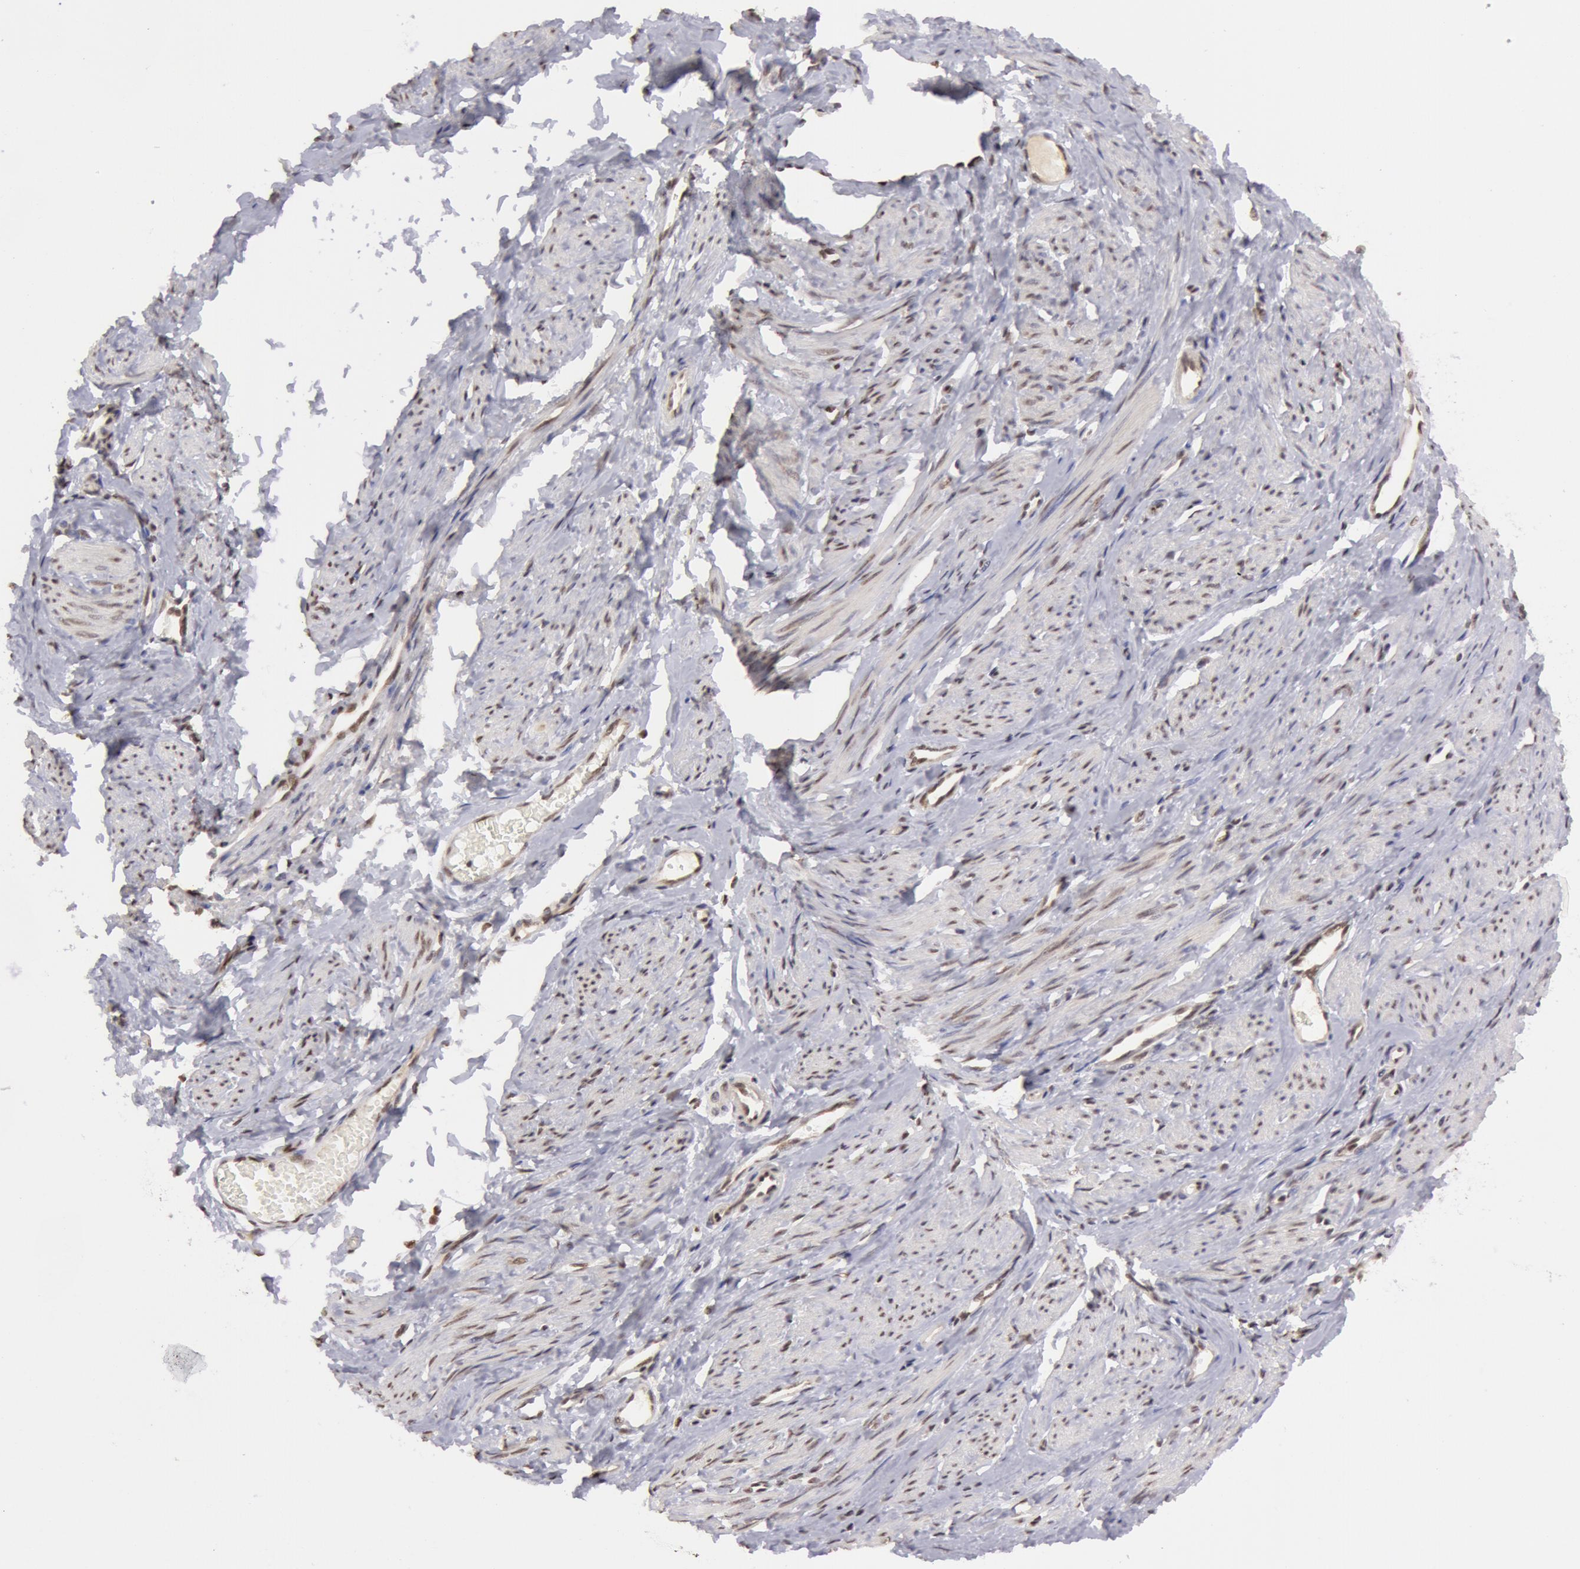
{"staining": {"intensity": "moderate", "quantity": ">75%", "location": "nuclear"}, "tissue": "smooth muscle", "cell_type": "Smooth muscle cells", "image_type": "normal", "snomed": [{"axis": "morphology", "description": "Normal tissue, NOS"}, {"axis": "topography", "description": "Smooth muscle"}, {"axis": "topography", "description": "Uterus"}], "caption": "Protein expression analysis of unremarkable human smooth muscle reveals moderate nuclear expression in approximately >75% of smooth muscle cells.", "gene": "VRTN", "patient": {"sex": "female", "age": 39}}